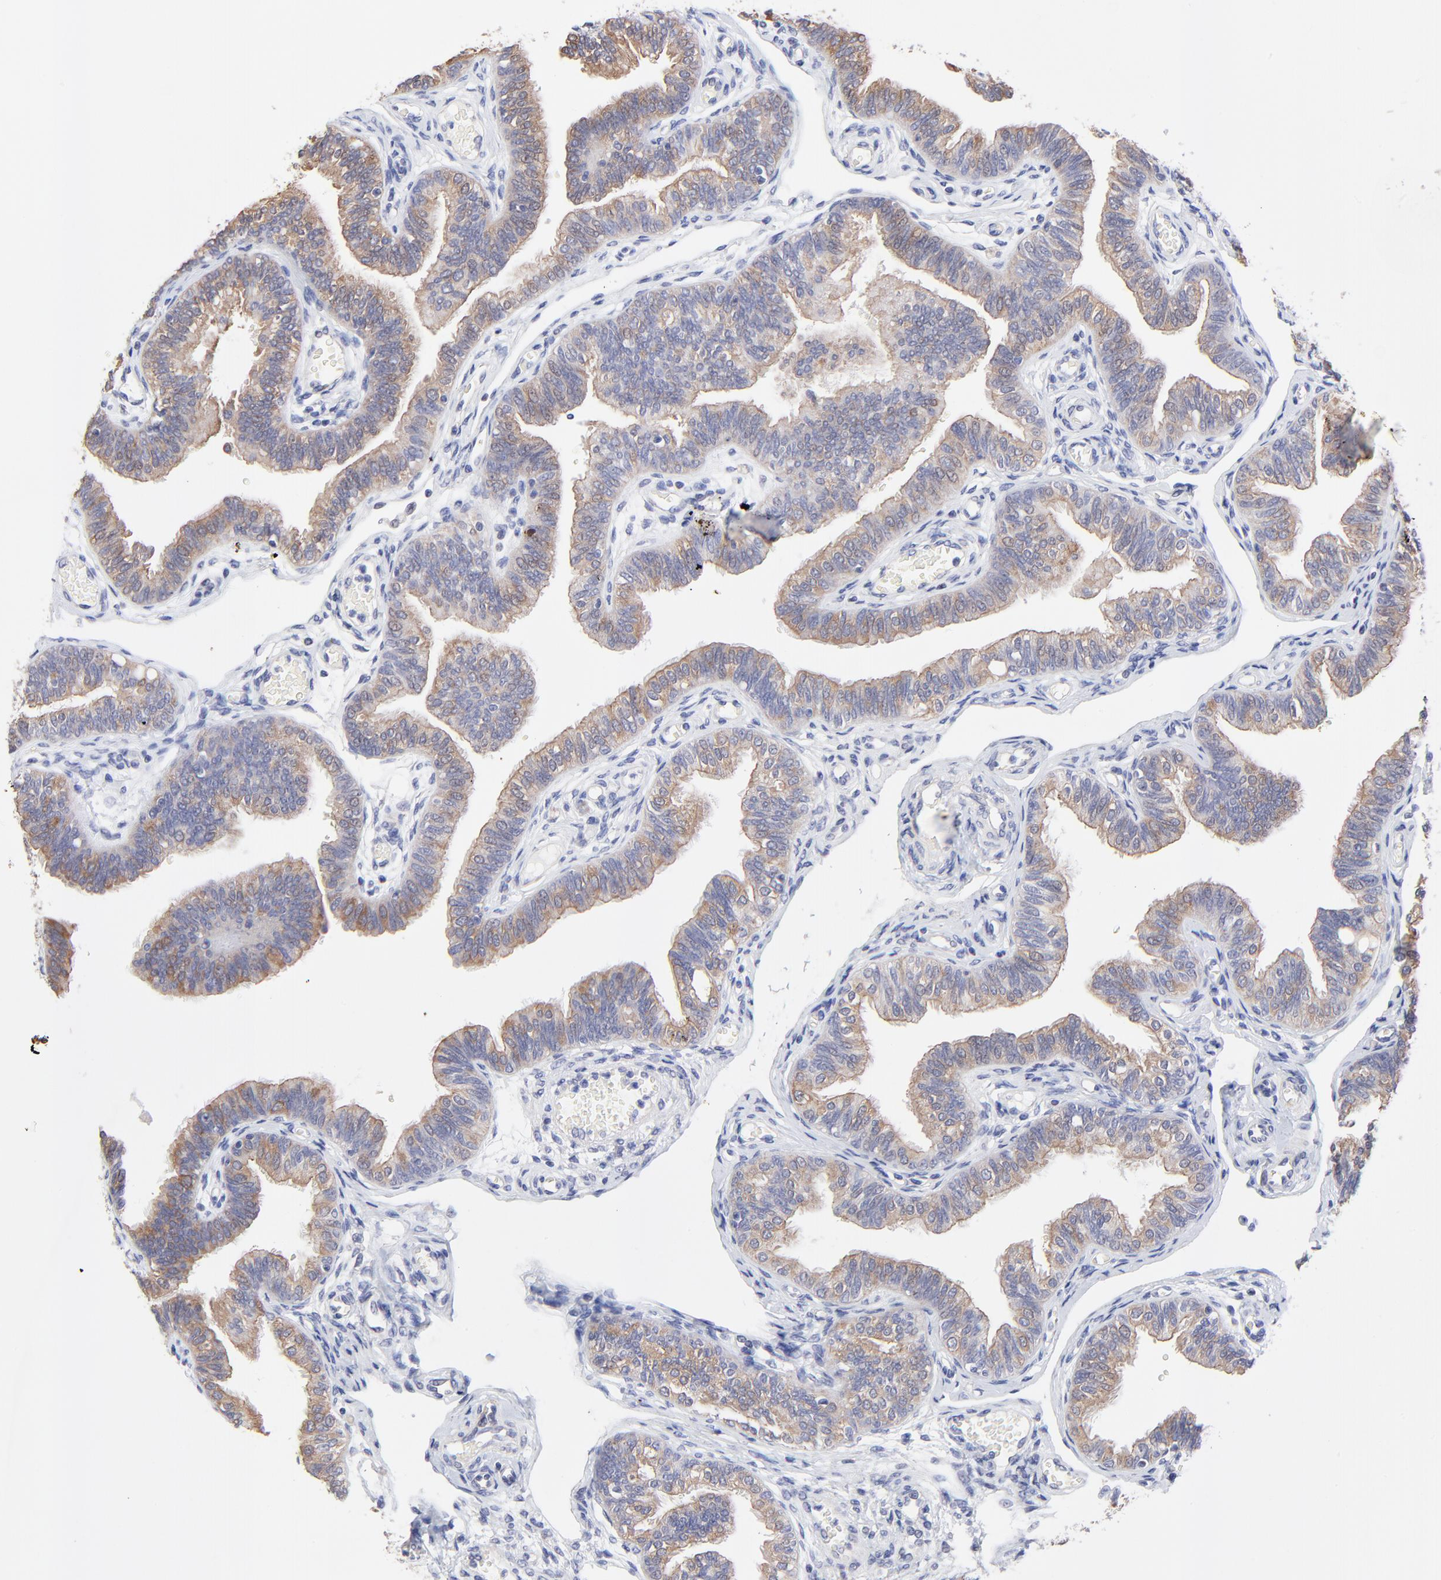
{"staining": {"intensity": "moderate", "quantity": ">75%", "location": "cytoplasmic/membranous"}, "tissue": "fallopian tube", "cell_type": "Glandular cells", "image_type": "normal", "snomed": [{"axis": "morphology", "description": "Normal tissue, NOS"}, {"axis": "morphology", "description": "Dermoid, NOS"}, {"axis": "topography", "description": "Fallopian tube"}], "caption": "IHC of normal fallopian tube exhibits medium levels of moderate cytoplasmic/membranous expression in about >75% of glandular cells.", "gene": "FBXO8", "patient": {"sex": "female", "age": 33}}